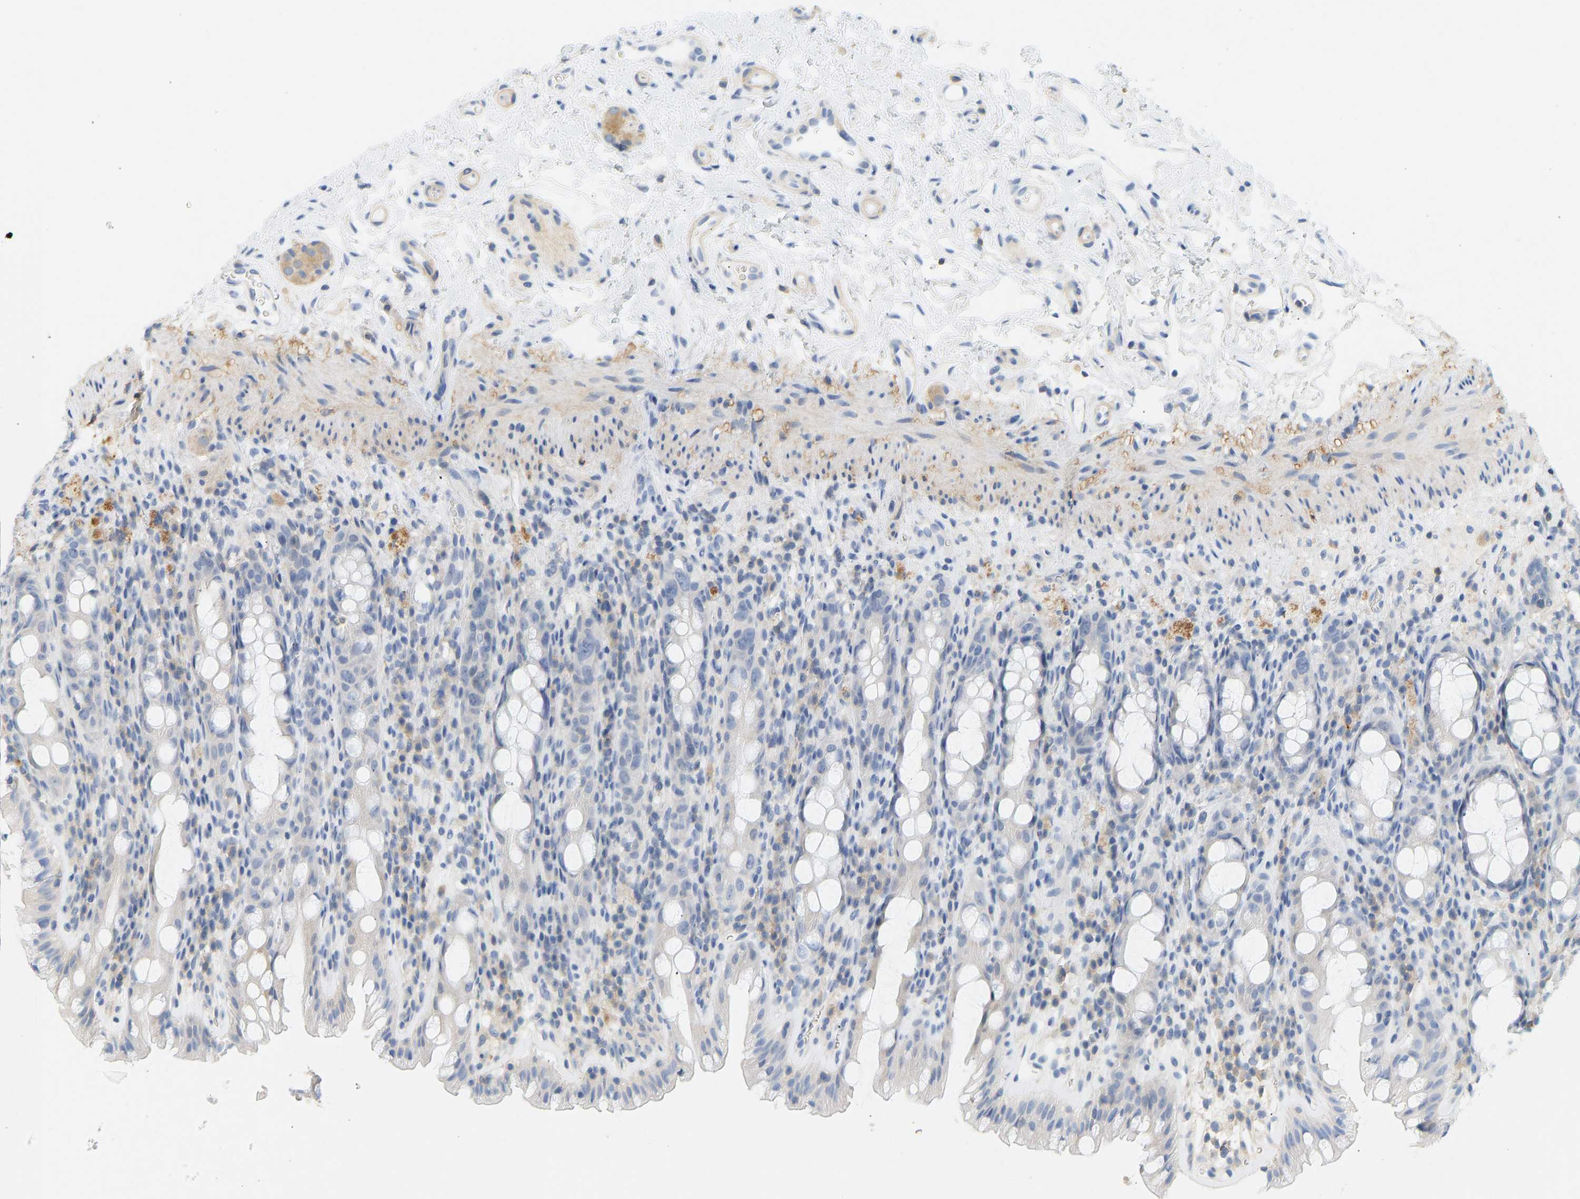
{"staining": {"intensity": "negative", "quantity": "none", "location": "none"}, "tissue": "rectum", "cell_type": "Glandular cells", "image_type": "normal", "snomed": [{"axis": "morphology", "description": "Normal tissue, NOS"}, {"axis": "topography", "description": "Rectum"}], "caption": "High power microscopy micrograph of an IHC micrograph of normal rectum, revealing no significant positivity in glandular cells. (DAB (3,3'-diaminobenzidine) immunohistochemistry (IHC) visualized using brightfield microscopy, high magnification).", "gene": "BVES", "patient": {"sex": "male", "age": 44}}